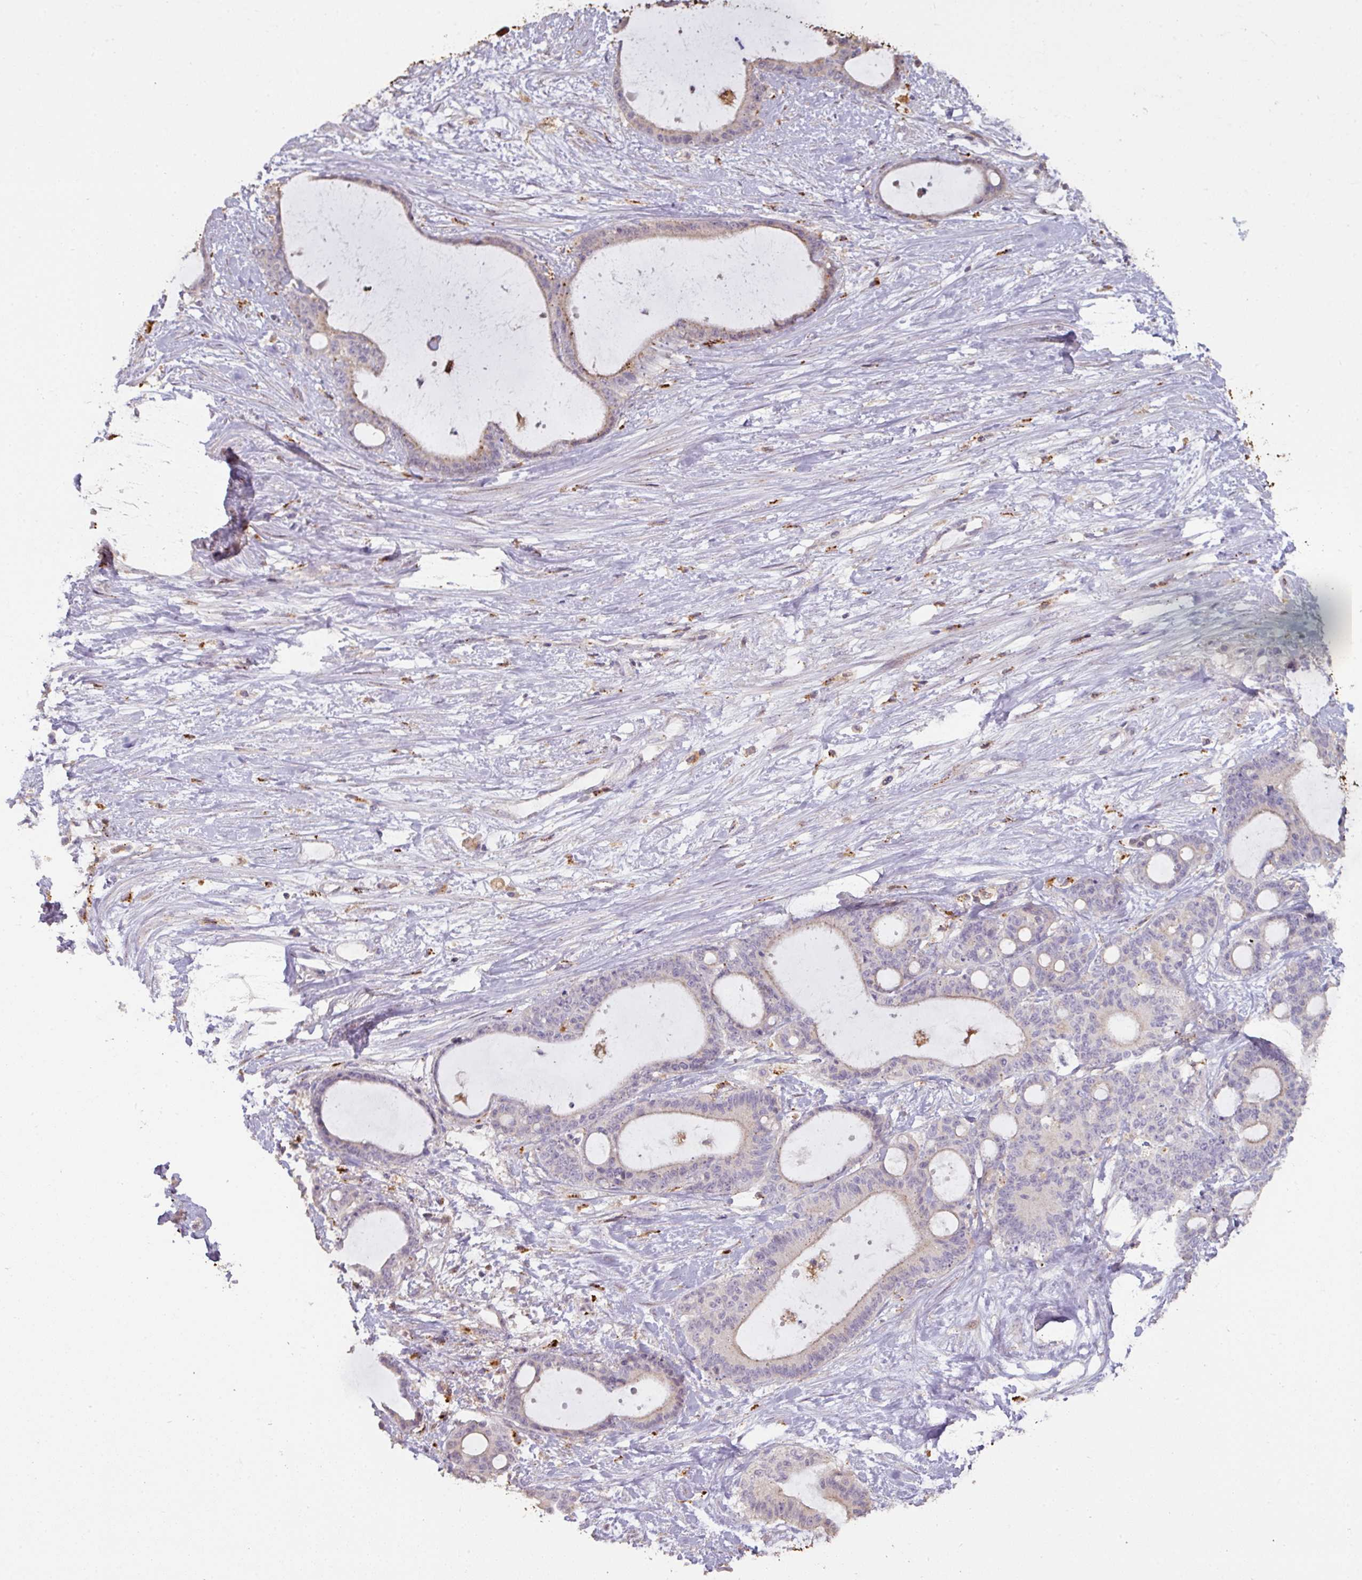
{"staining": {"intensity": "weak", "quantity": "<25%", "location": "cytoplasmic/membranous"}, "tissue": "liver cancer", "cell_type": "Tumor cells", "image_type": "cancer", "snomed": [{"axis": "morphology", "description": "Normal tissue, NOS"}, {"axis": "morphology", "description": "Cholangiocarcinoma"}, {"axis": "topography", "description": "Liver"}, {"axis": "topography", "description": "Peripheral nerve tissue"}], "caption": "Immunohistochemistry (IHC) micrograph of neoplastic tissue: liver cancer stained with DAB (3,3'-diaminobenzidine) displays no significant protein expression in tumor cells. Nuclei are stained in blue.", "gene": "CXCR5", "patient": {"sex": "female", "age": 73}}